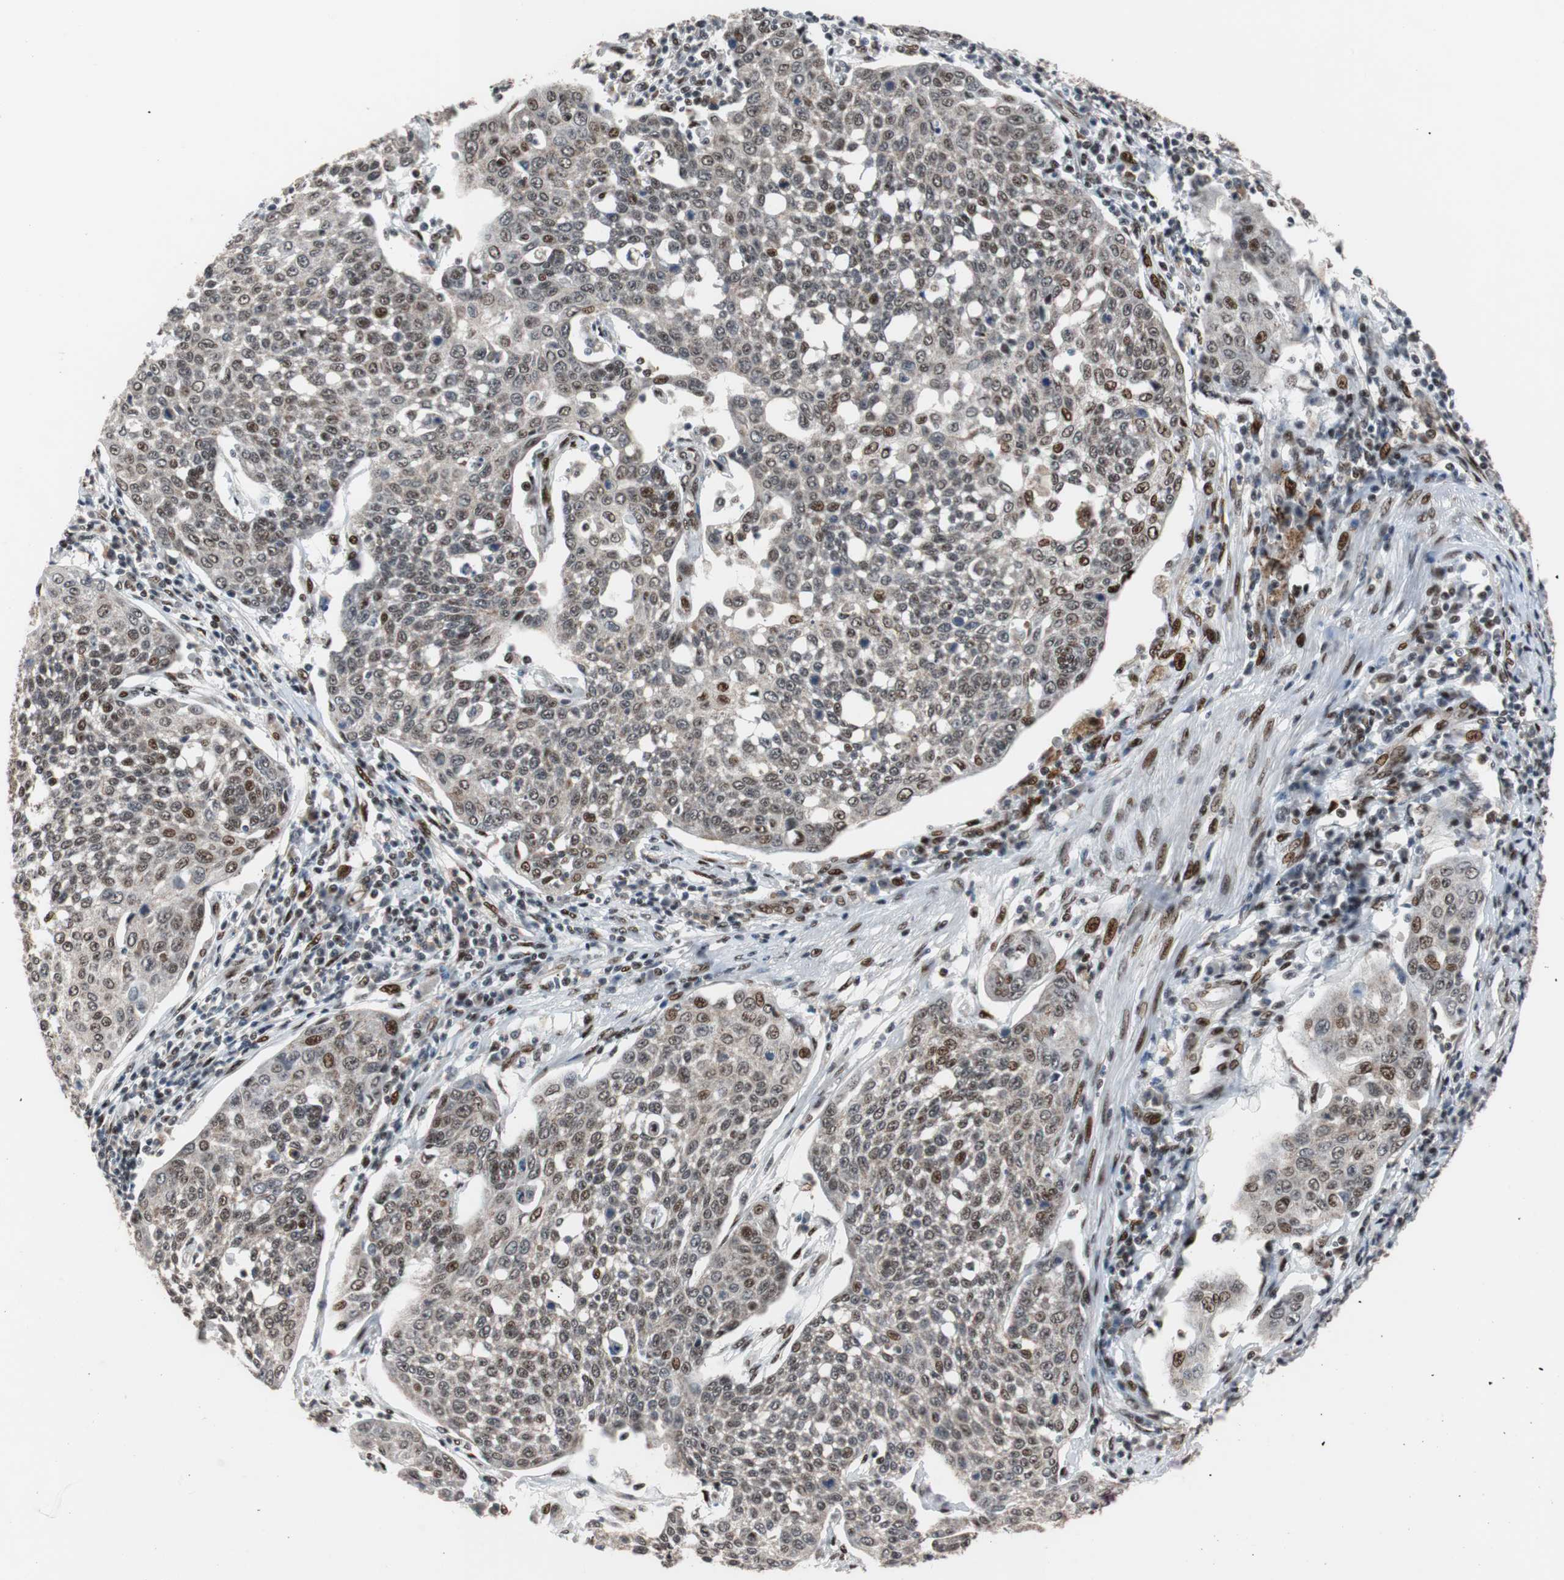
{"staining": {"intensity": "moderate", "quantity": ">75%", "location": "nuclear"}, "tissue": "cervical cancer", "cell_type": "Tumor cells", "image_type": "cancer", "snomed": [{"axis": "morphology", "description": "Squamous cell carcinoma, NOS"}, {"axis": "topography", "description": "Cervix"}], "caption": "Squamous cell carcinoma (cervical) was stained to show a protein in brown. There is medium levels of moderate nuclear expression in approximately >75% of tumor cells. The protein of interest is shown in brown color, while the nuclei are stained blue.", "gene": "NBL1", "patient": {"sex": "female", "age": 34}}